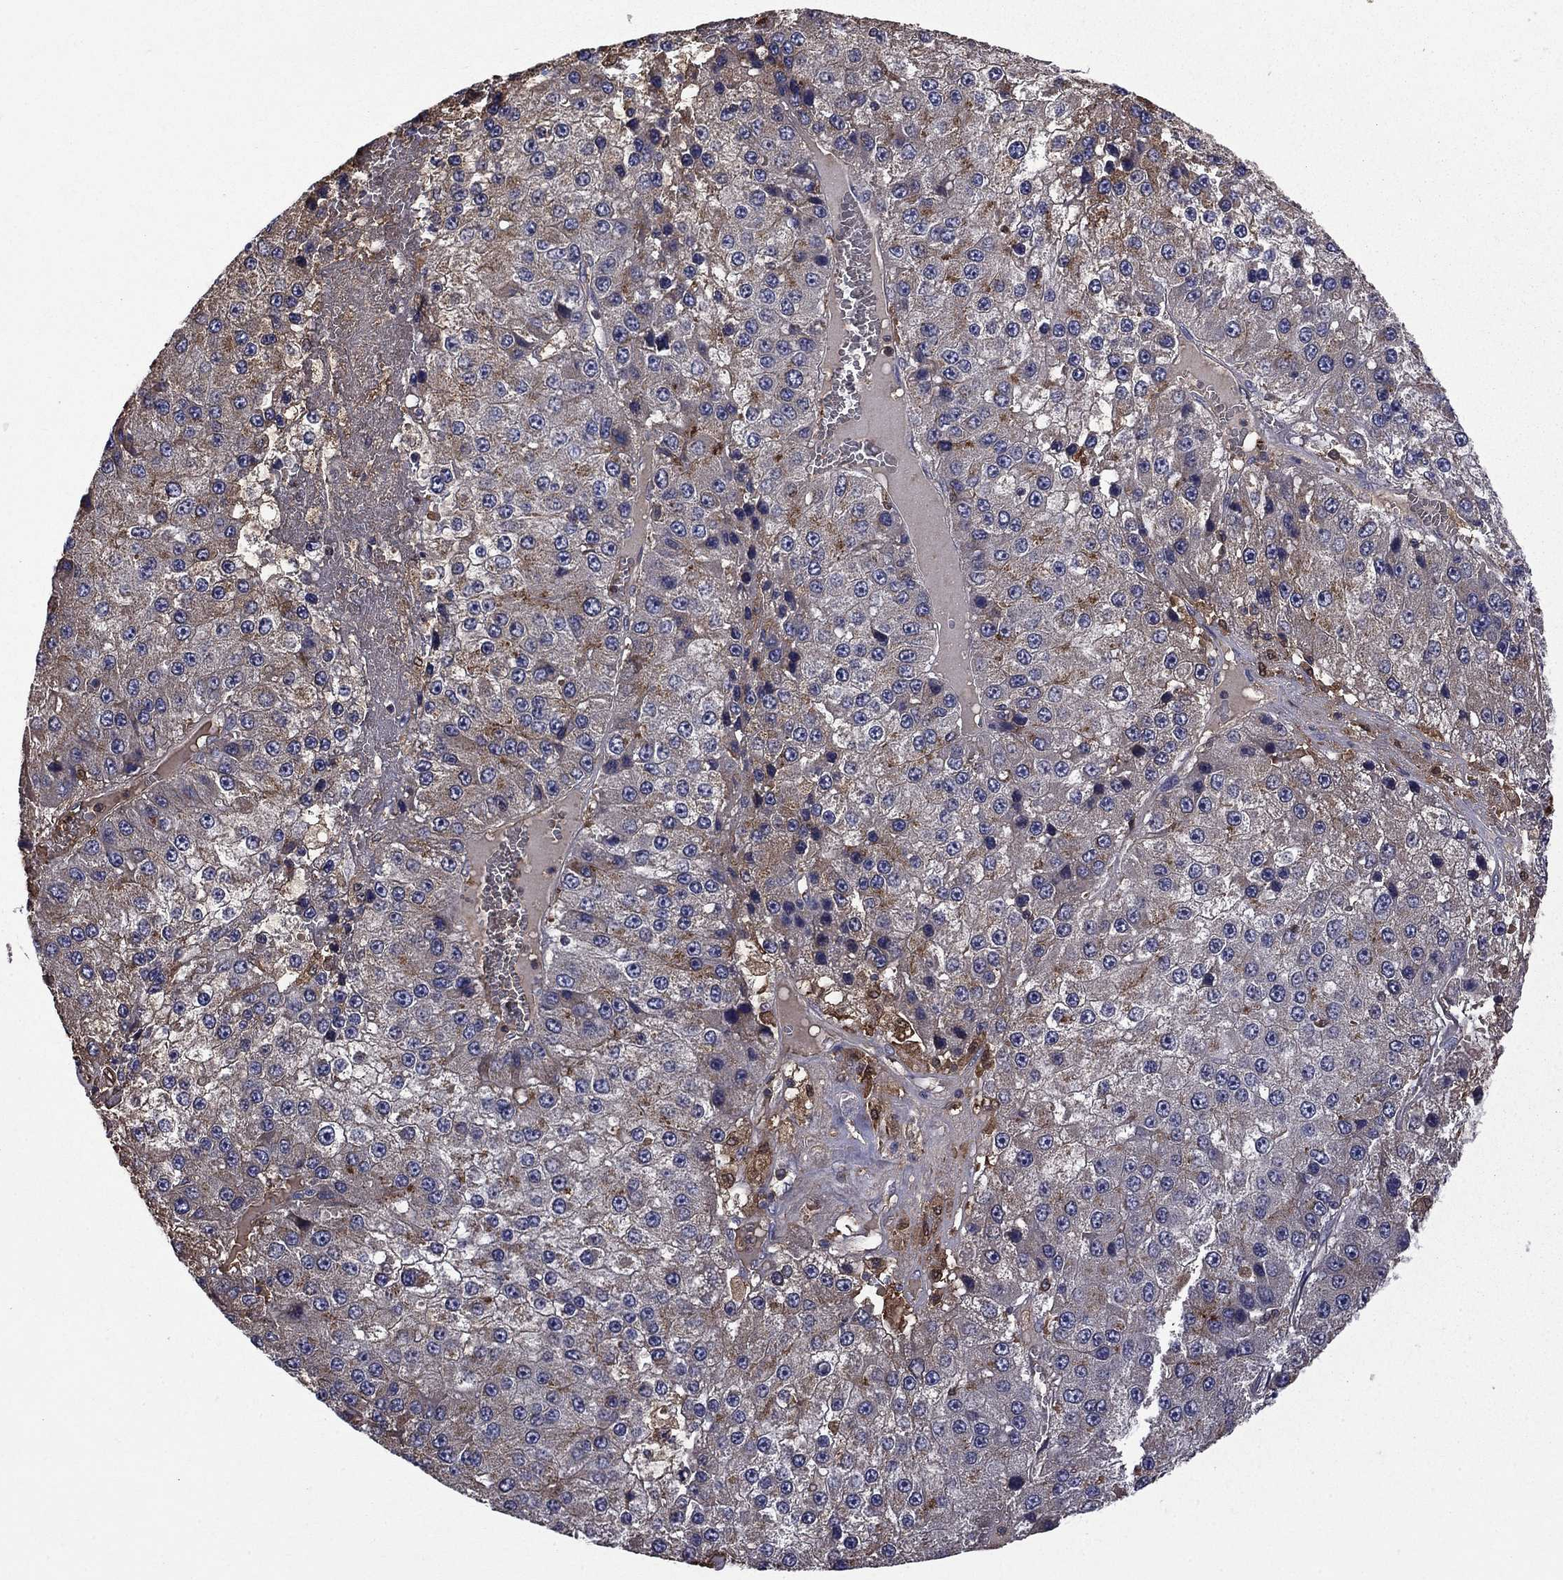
{"staining": {"intensity": "moderate", "quantity": "25%-75%", "location": "cytoplasmic/membranous"}, "tissue": "liver cancer", "cell_type": "Tumor cells", "image_type": "cancer", "snomed": [{"axis": "morphology", "description": "Carcinoma, Hepatocellular, NOS"}, {"axis": "topography", "description": "Liver"}], "caption": "This micrograph shows IHC staining of human liver cancer (hepatocellular carcinoma), with medium moderate cytoplasmic/membranous positivity in approximately 25%-75% of tumor cells.", "gene": "CEACAM7", "patient": {"sex": "female", "age": 73}}